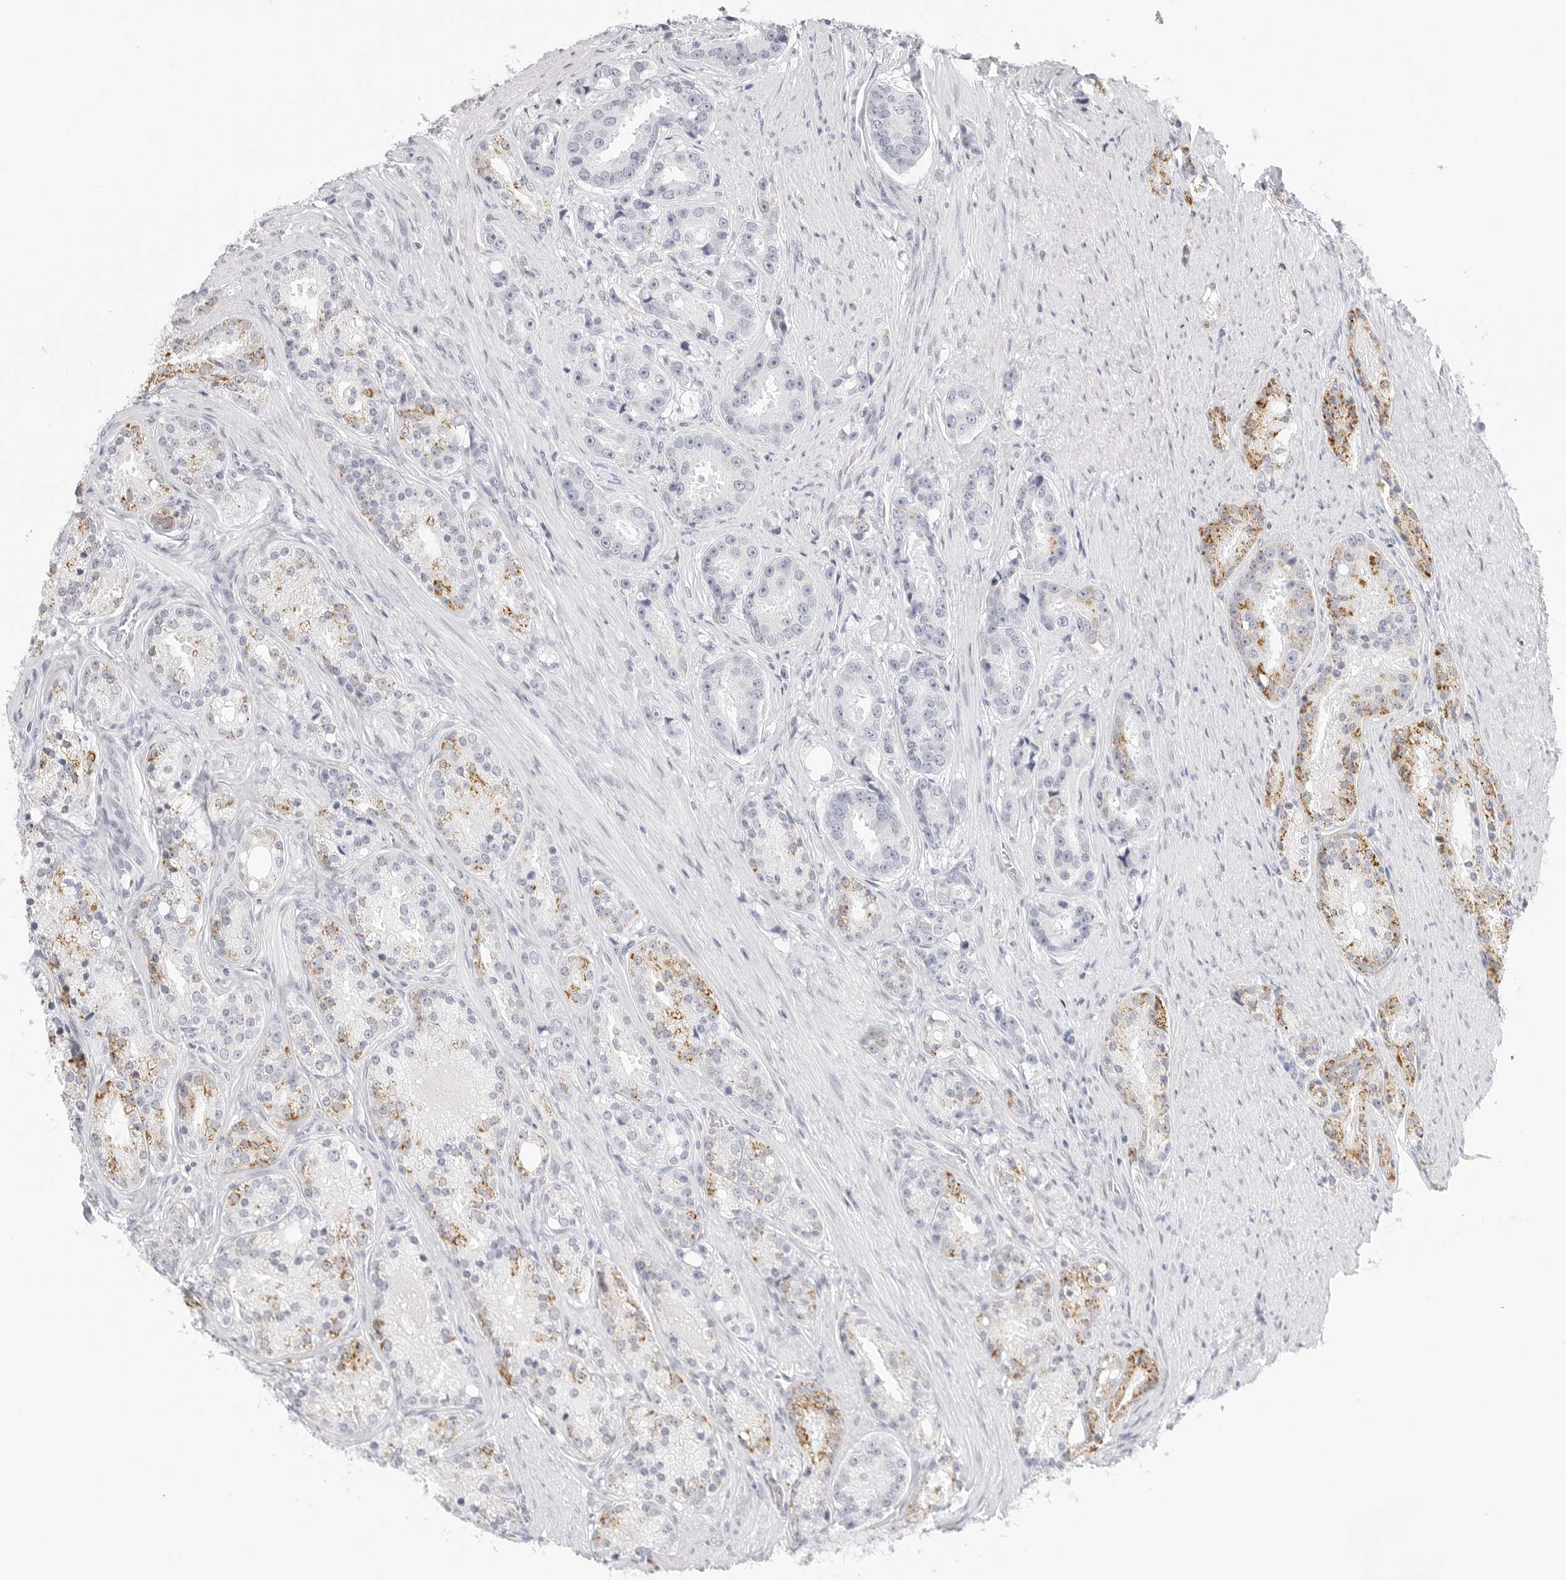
{"staining": {"intensity": "moderate", "quantity": "25%-75%", "location": "cytoplasmic/membranous"}, "tissue": "prostate cancer", "cell_type": "Tumor cells", "image_type": "cancer", "snomed": [{"axis": "morphology", "description": "Adenocarcinoma, High grade"}, {"axis": "topography", "description": "Prostate"}], "caption": "Human adenocarcinoma (high-grade) (prostate) stained with a protein marker shows moderate staining in tumor cells.", "gene": "HMGCS2", "patient": {"sex": "male", "age": 60}}